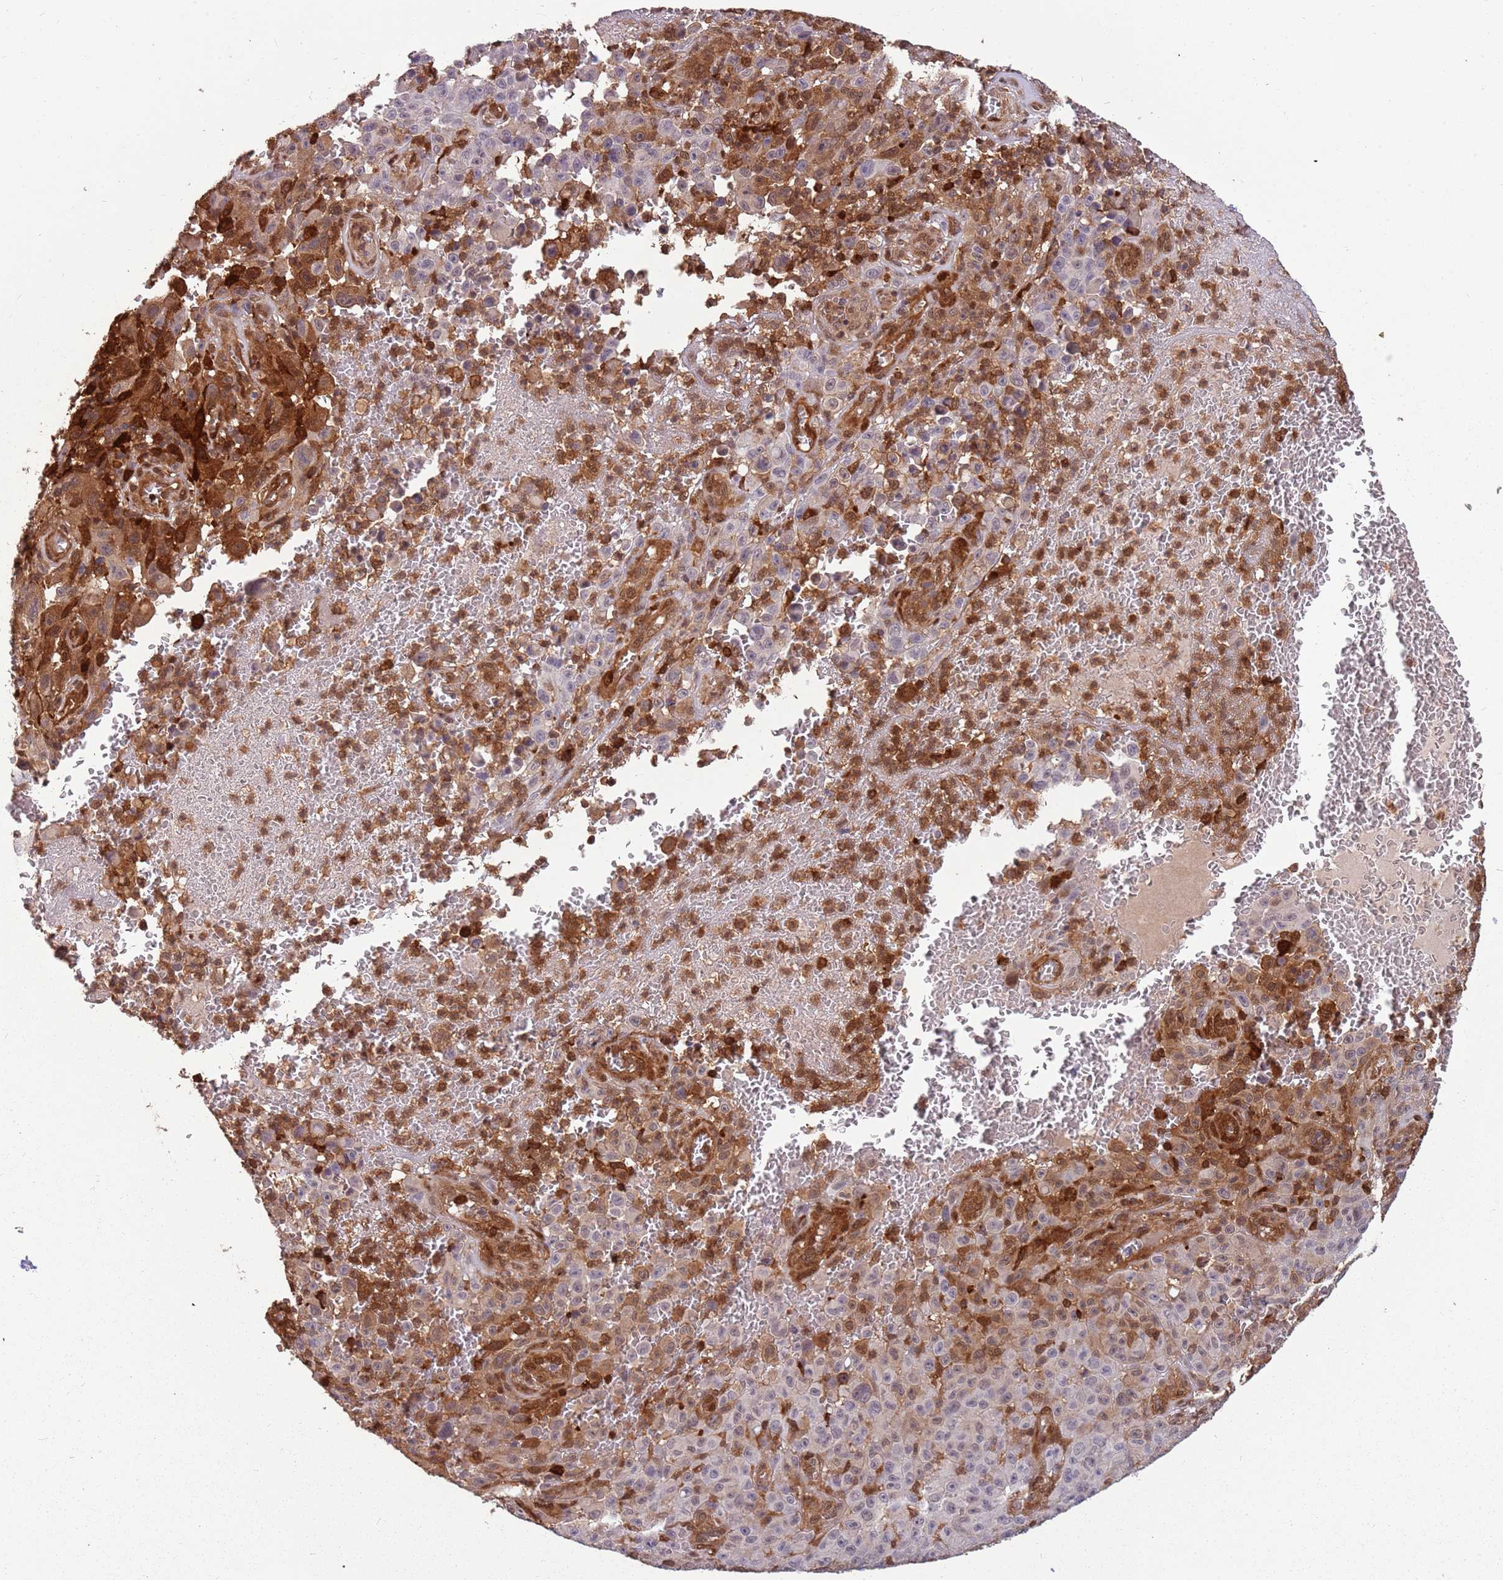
{"staining": {"intensity": "strong", "quantity": "25%-75%", "location": "cytoplasmic/membranous"}, "tissue": "melanoma", "cell_type": "Tumor cells", "image_type": "cancer", "snomed": [{"axis": "morphology", "description": "Malignant melanoma, NOS"}, {"axis": "topography", "description": "Skin"}], "caption": "Immunohistochemistry staining of melanoma, which displays high levels of strong cytoplasmic/membranous positivity in approximately 25%-75% of tumor cells indicating strong cytoplasmic/membranous protein expression. The staining was performed using DAB (brown) for protein detection and nuclei were counterstained in hematoxylin (blue).", "gene": "GBP2", "patient": {"sex": "female", "age": 82}}